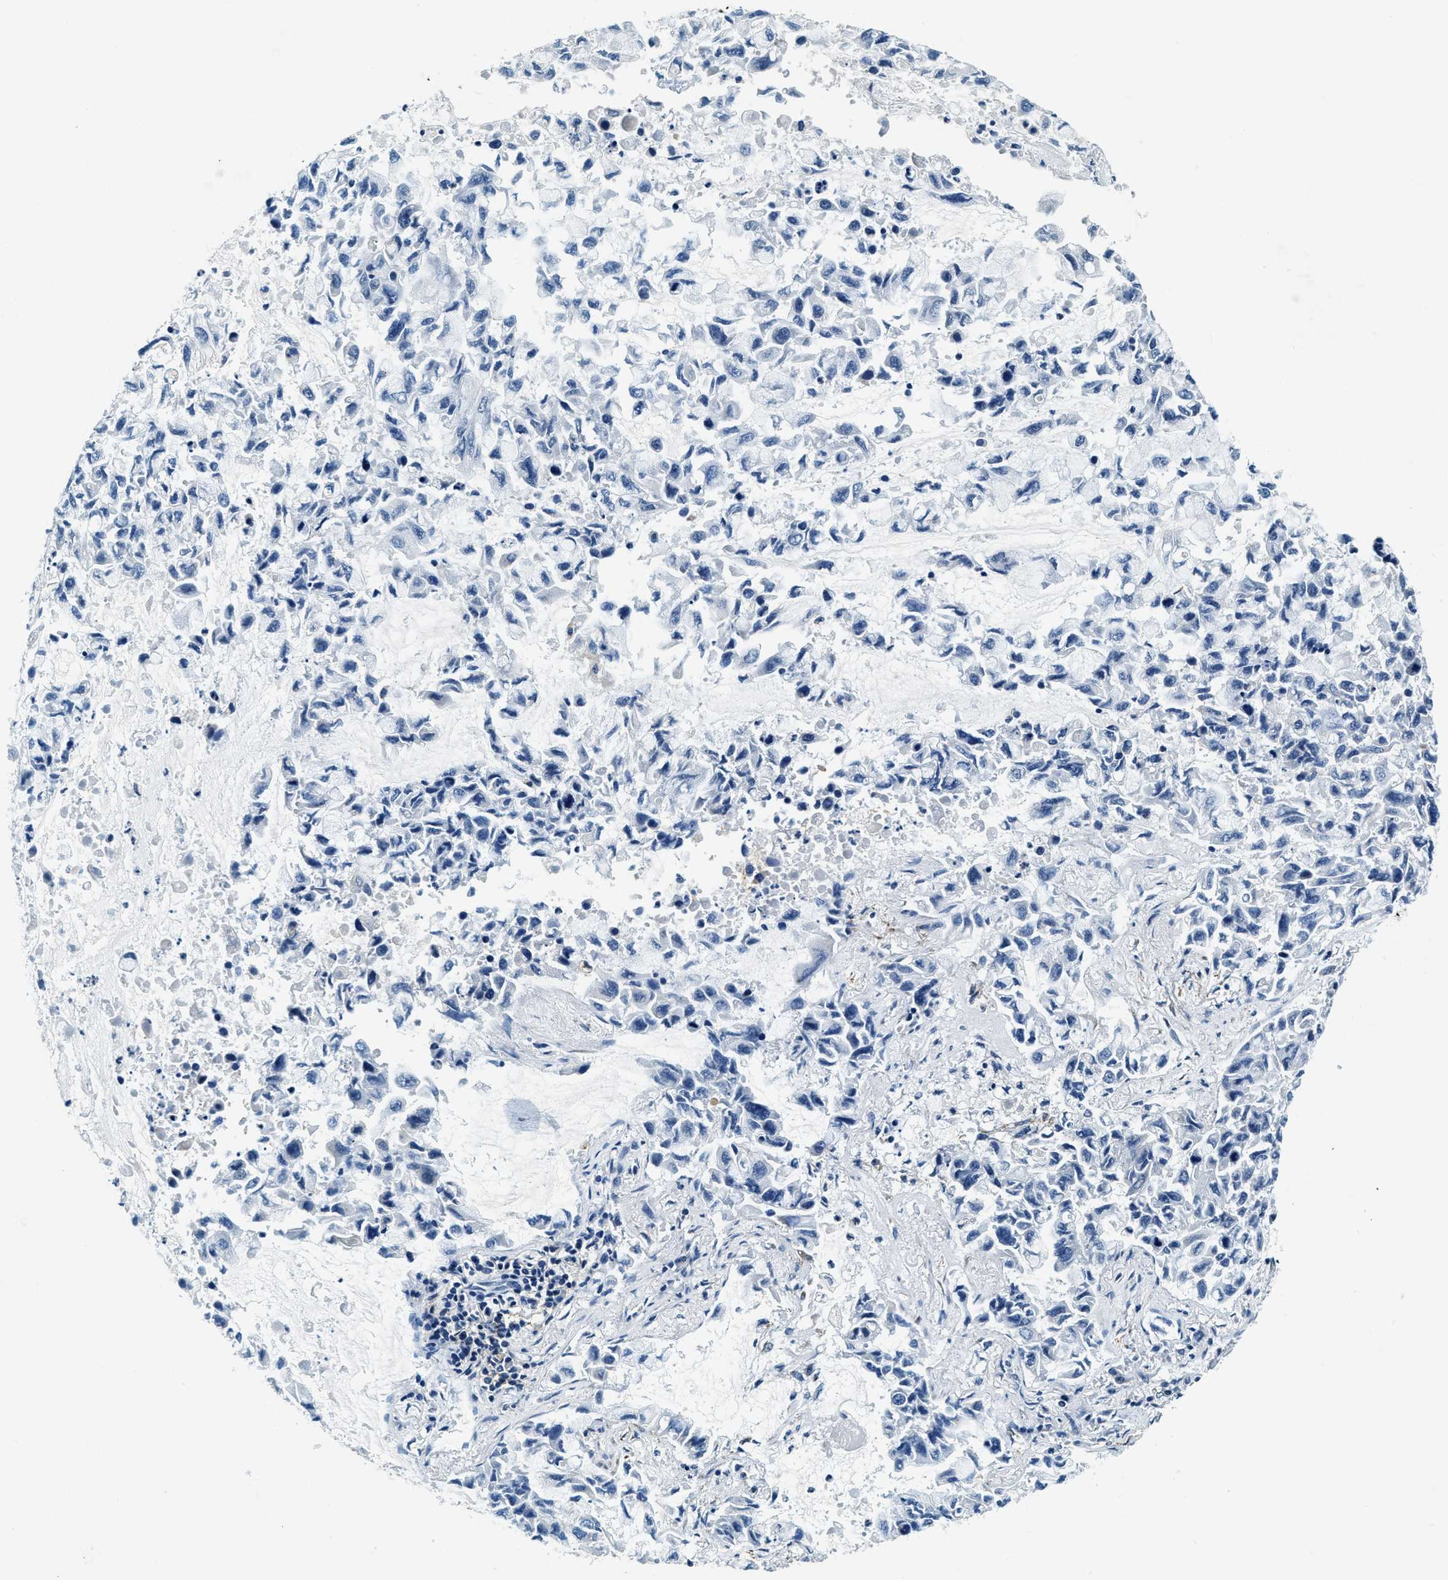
{"staining": {"intensity": "negative", "quantity": "none", "location": "none"}, "tissue": "lung cancer", "cell_type": "Tumor cells", "image_type": "cancer", "snomed": [{"axis": "morphology", "description": "Adenocarcinoma, NOS"}, {"axis": "topography", "description": "Lung"}], "caption": "Histopathology image shows no significant protein staining in tumor cells of lung cancer. (Immunohistochemistry (ihc), brightfield microscopy, high magnification).", "gene": "C2orf66", "patient": {"sex": "male", "age": 64}}